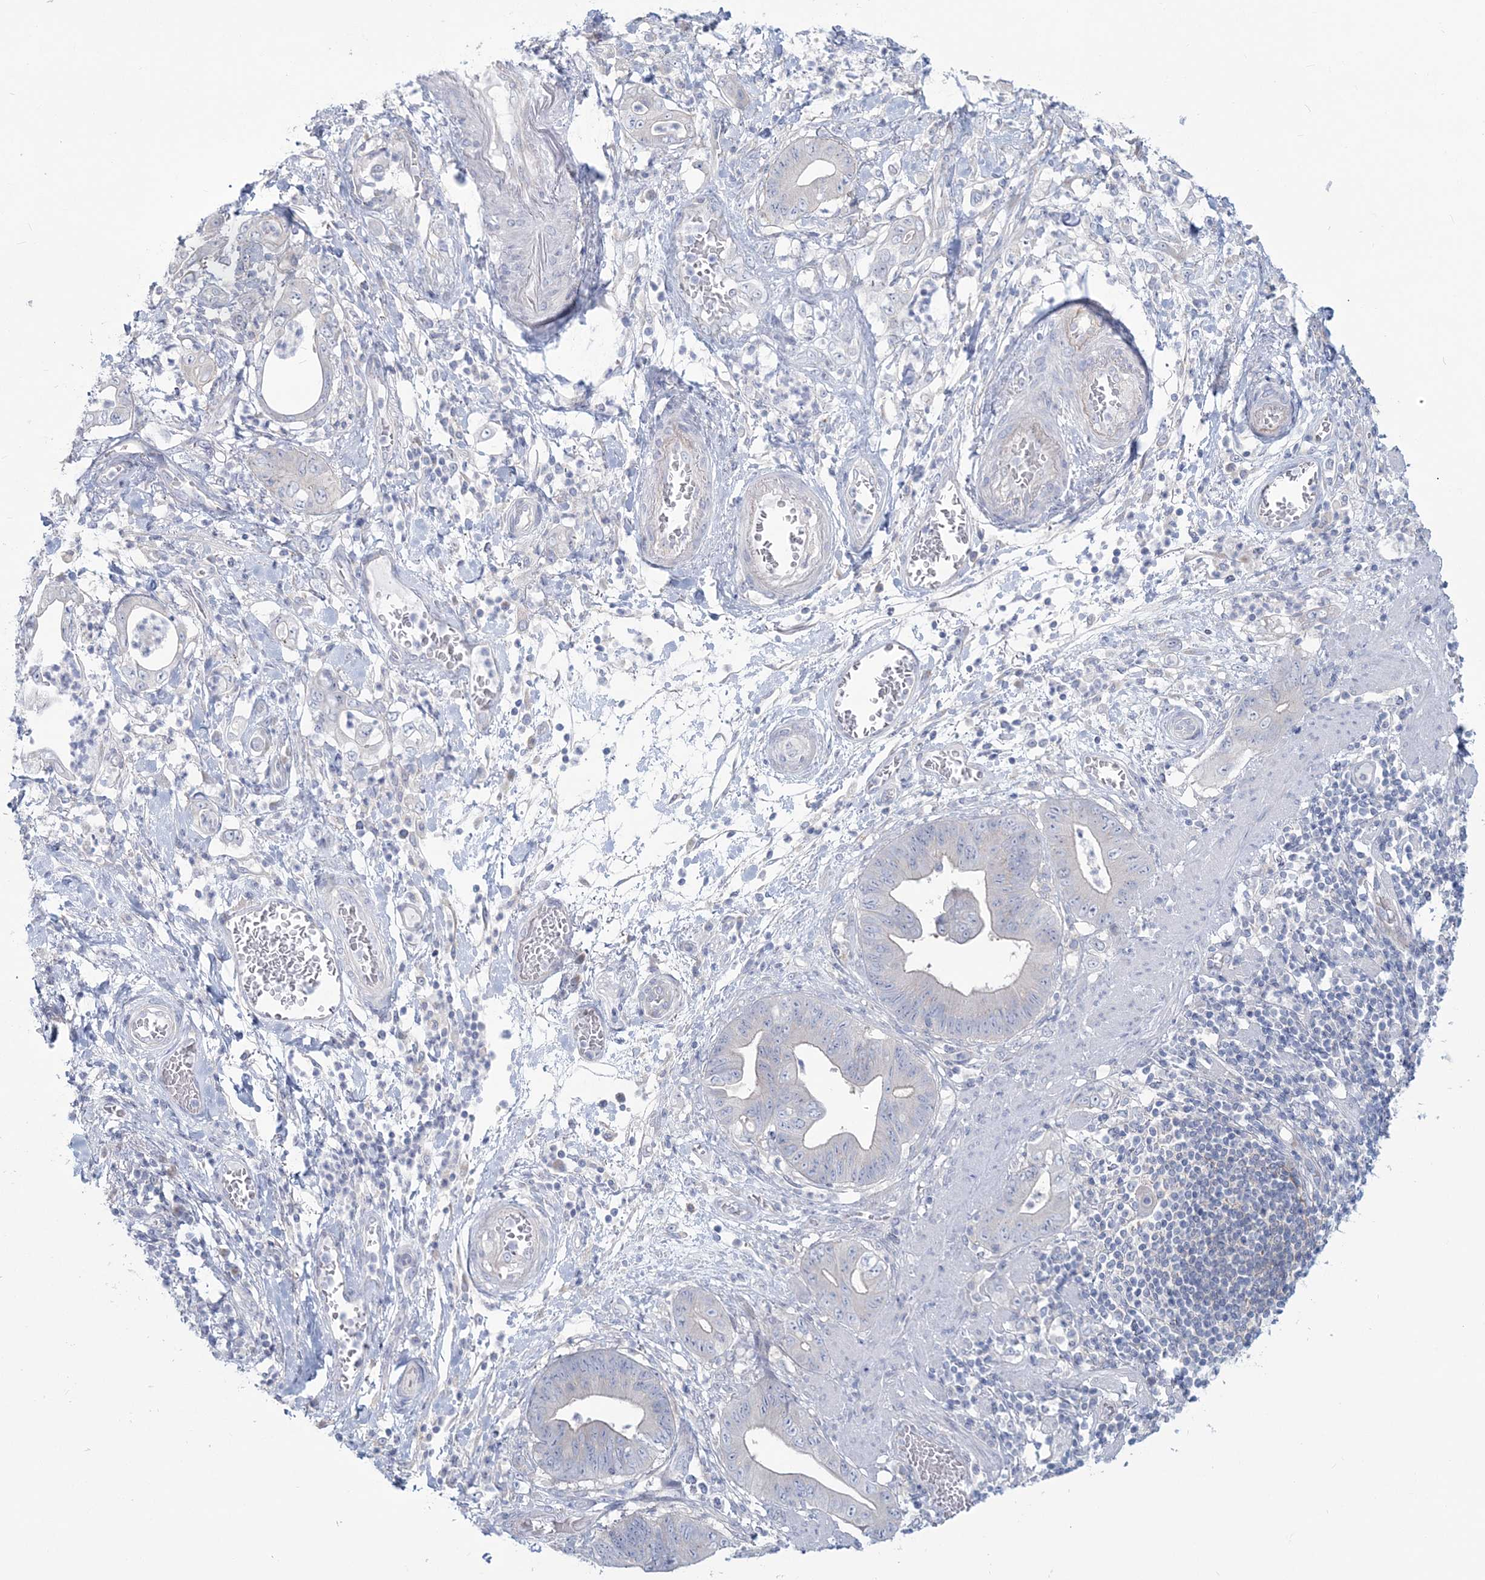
{"staining": {"intensity": "negative", "quantity": "none", "location": "none"}, "tissue": "stomach cancer", "cell_type": "Tumor cells", "image_type": "cancer", "snomed": [{"axis": "morphology", "description": "Adenocarcinoma, NOS"}, {"axis": "topography", "description": "Stomach"}], "caption": "Immunohistochemical staining of stomach cancer reveals no significant positivity in tumor cells.", "gene": "ADGB", "patient": {"sex": "female", "age": 73}}